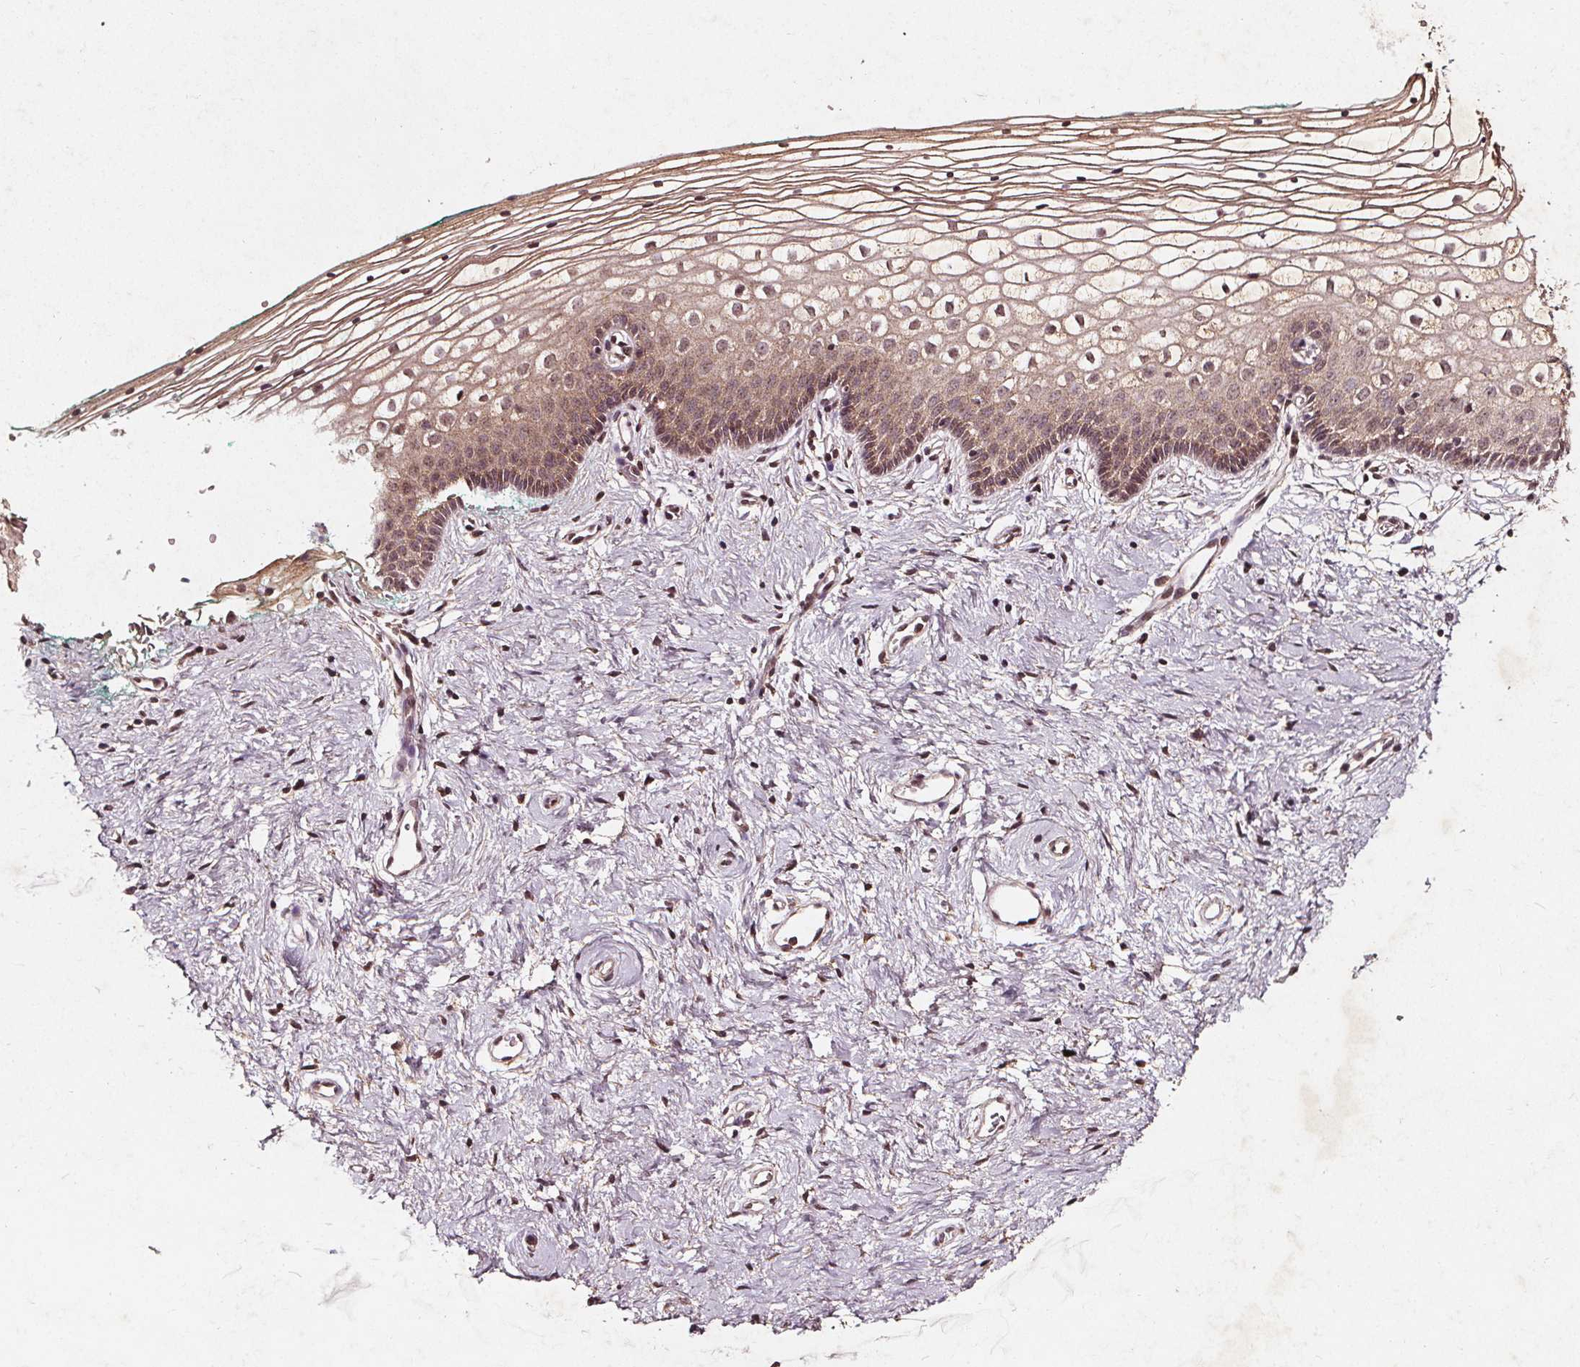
{"staining": {"intensity": "weak", "quantity": "25%-75%", "location": "cytoplasmic/membranous,nuclear"}, "tissue": "vagina", "cell_type": "Squamous epithelial cells", "image_type": "normal", "snomed": [{"axis": "morphology", "description": "Normal tissue, NOS"}, {"axis": "topography", "description": "Vagina"}], "caption": "Squamous epithelial cells display weak cytoplasmic/membranous,nuclear expression in about 25%-75% of cells in benign vagina. (brown staining indicates protein expression, while blue staining denotes nuclei).", "gene": "ABCA1", "patient": {"sex": "female", "age": 36}}